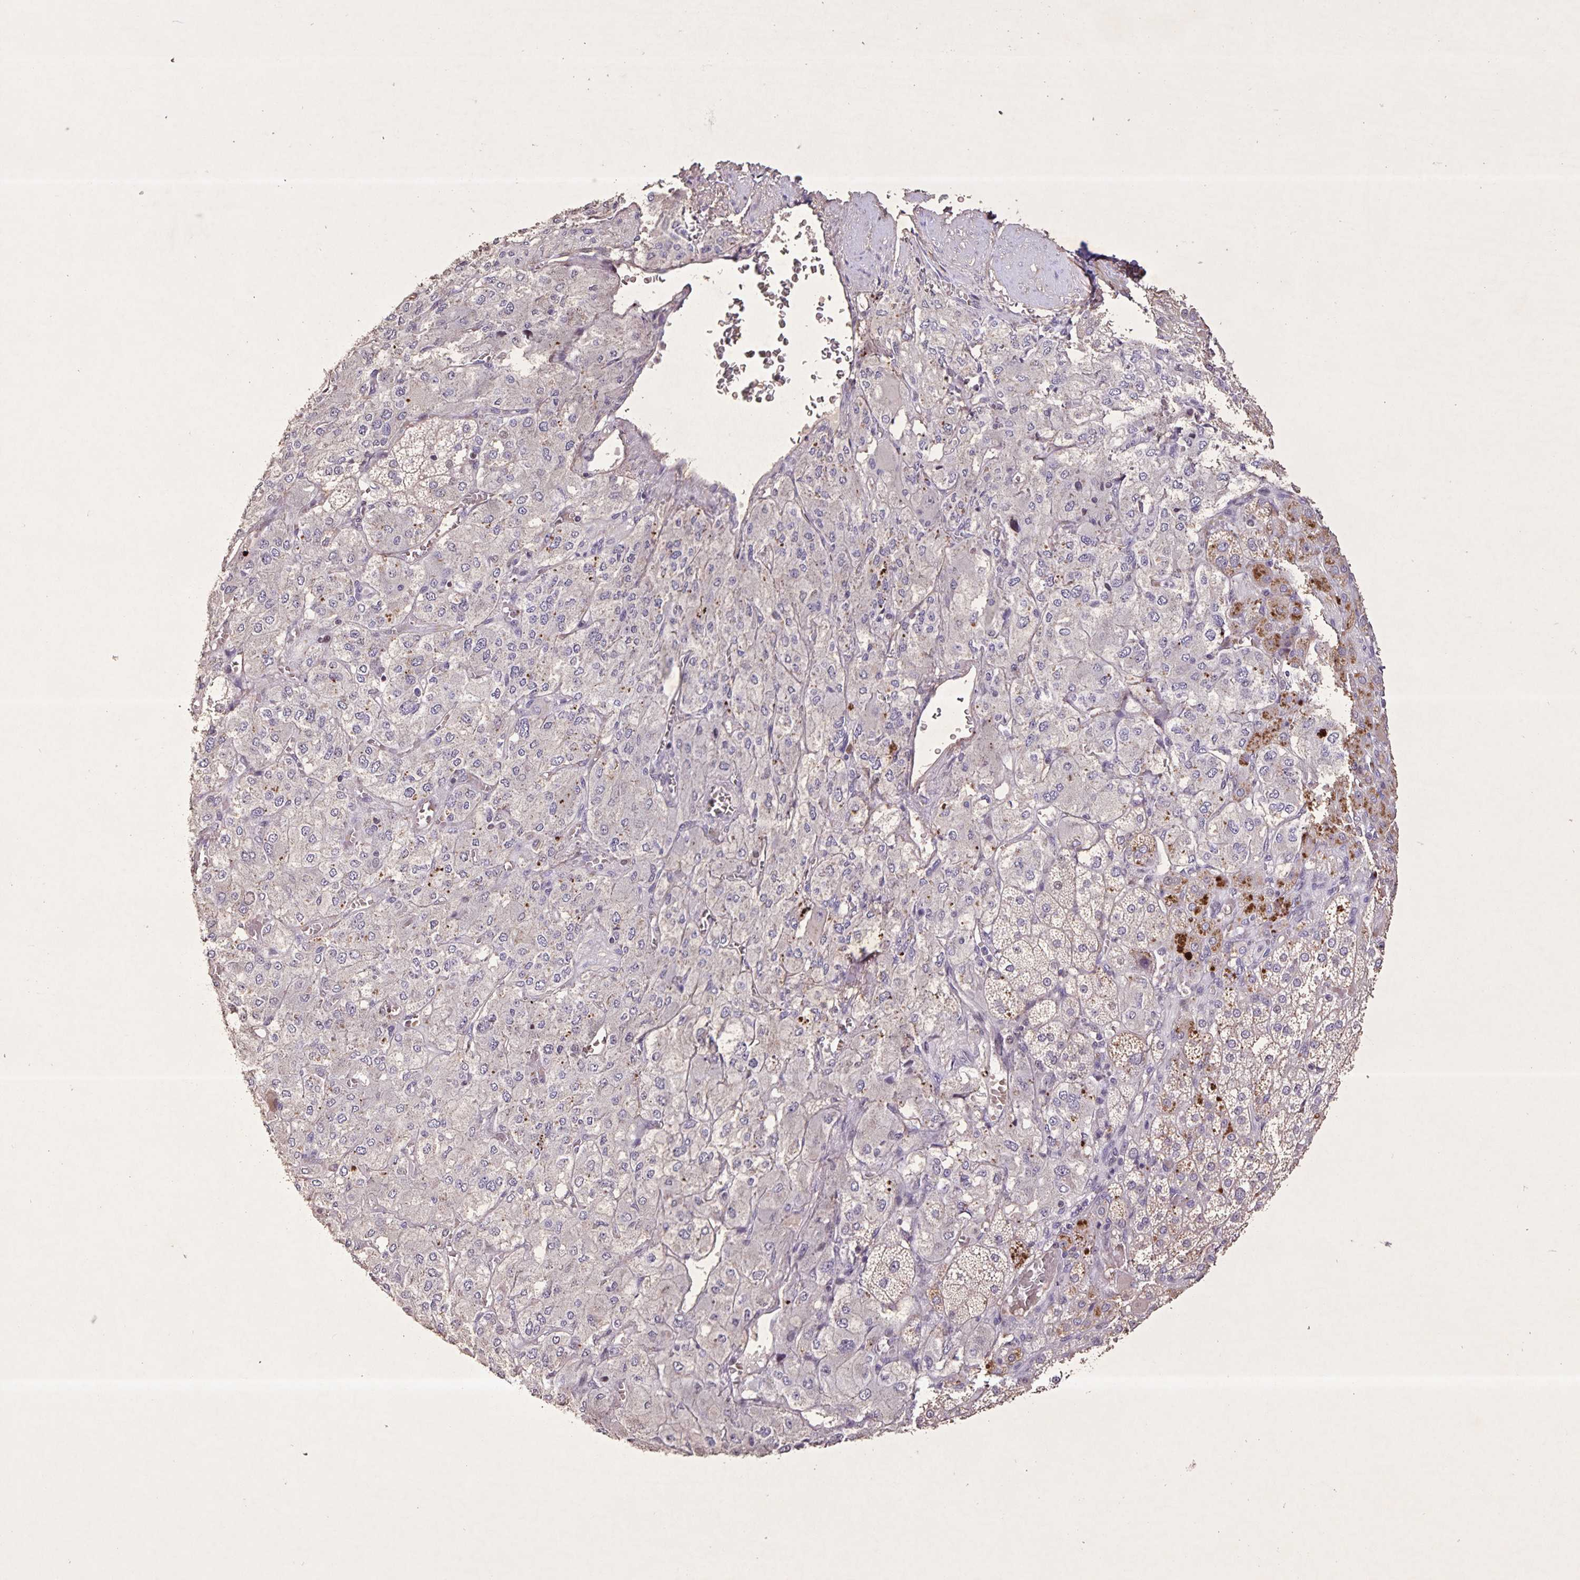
{"staining": {"intensity": "weak", "quantity": "25%-75%", "location": "cytoplasmic/membranous,nuclear"}, "tissue": "adrenal gland", "cell_type": "Glandular cells", "image_type": "normal", "snomed": [{"axis": "morphology", "description": "Normal tissue, NOS"}, {"axis": "topography", "description": "Adrenal gland"}], "caption": "Protein staining exhibits weak cytoplasmic/membranous,nuclear staining in approximately 25%-75% of glandular cells in normal adrenal gland.", "gene": "GDF2", "patient": {"sex": "female", "age": 60}}